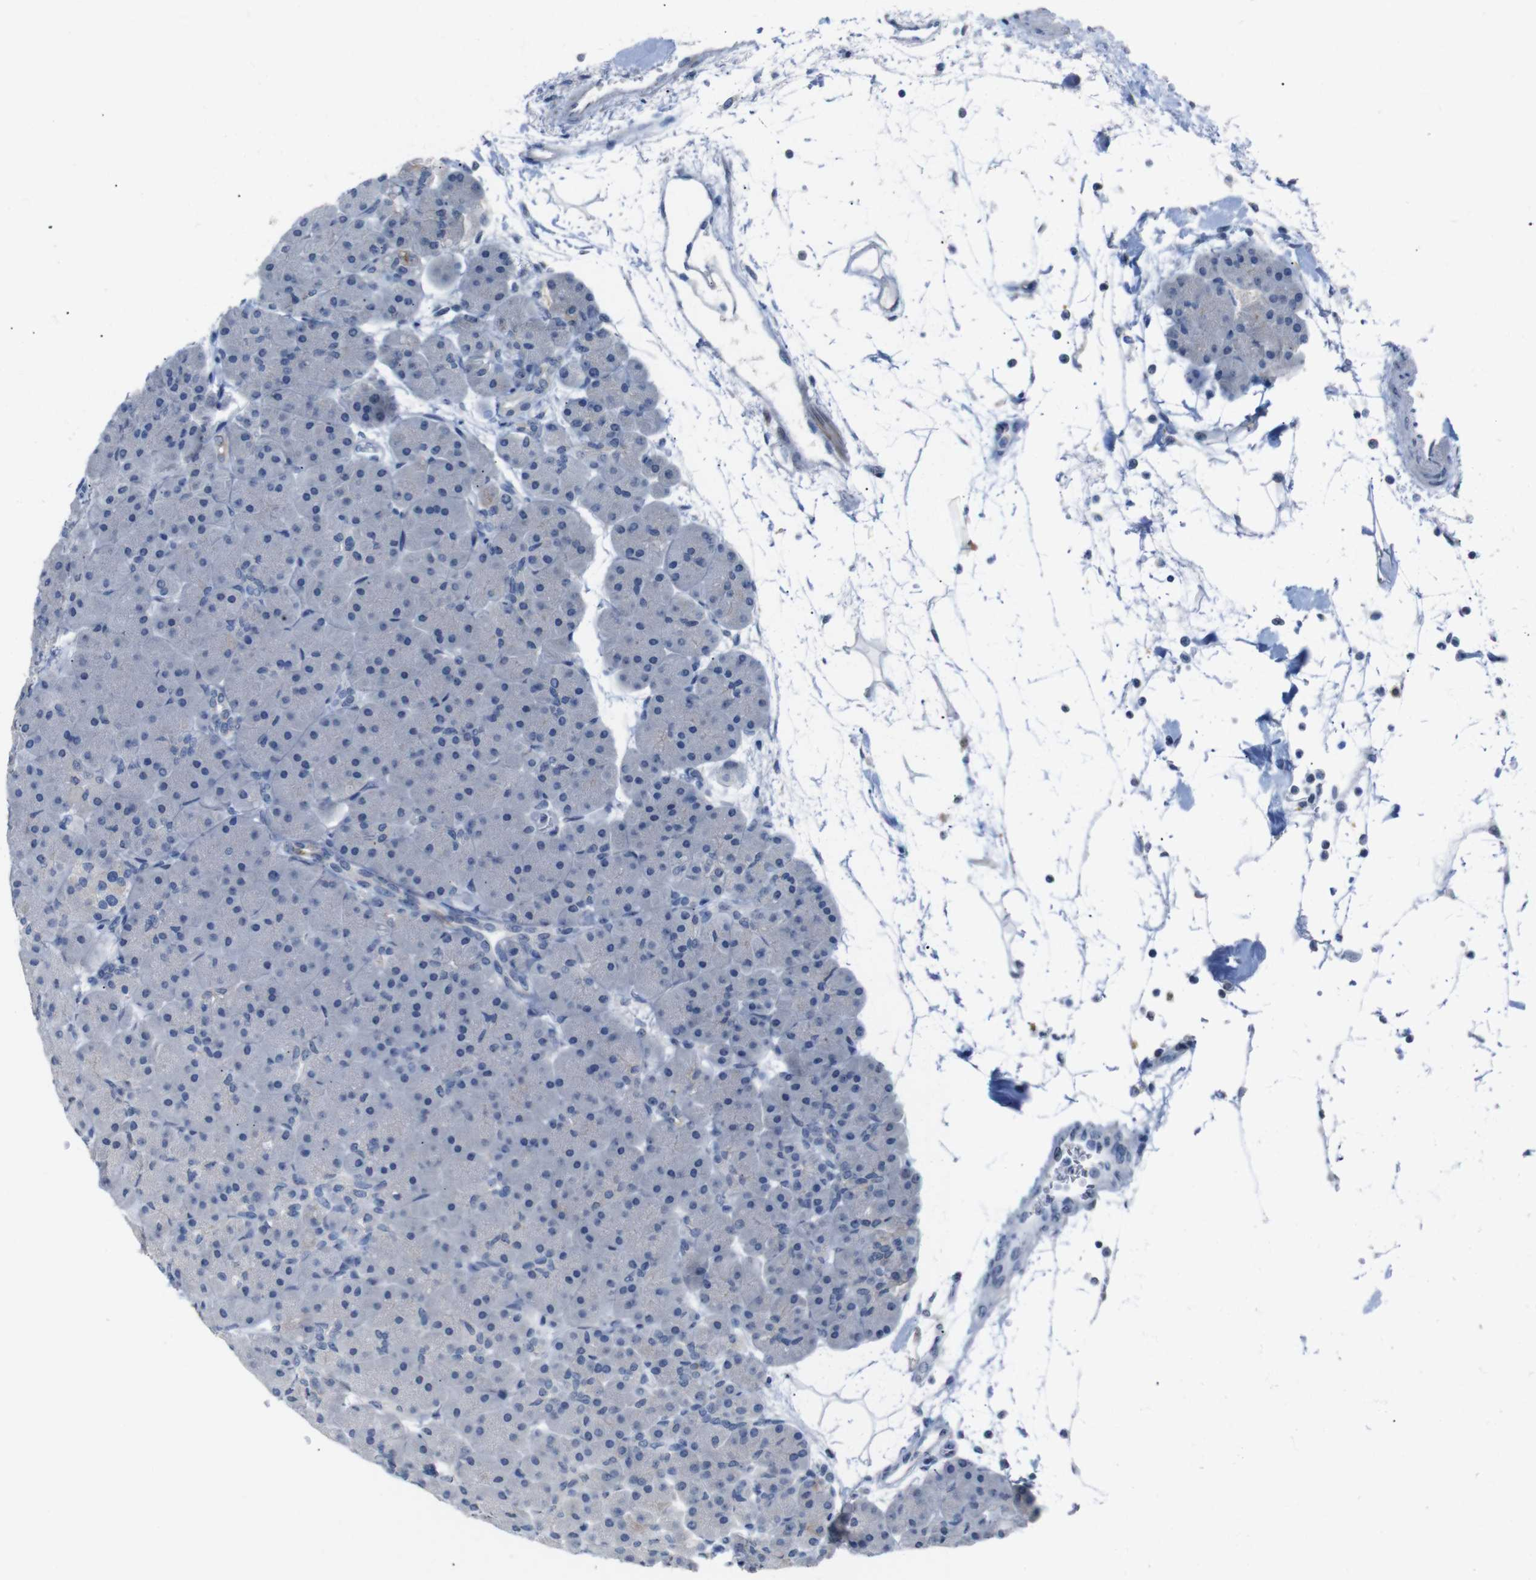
{"staining": {"intensity": "negative", "quantity": "none", "location": "none"}, "tissue": "pancreas", "cell_type": "Exocrine glandular cells", "image_type": "normal", "snomed": [{"axis": "morphology", "description": "Normal tissue, NOS"}, {"axis": "topography", "description": "Pancreas"}], "caption": "Image shows no protein staining in exocrine glandular cells of normal pancreas.", "gene": "CHRM5", "patient": {"sex": "male", "age": 66}}